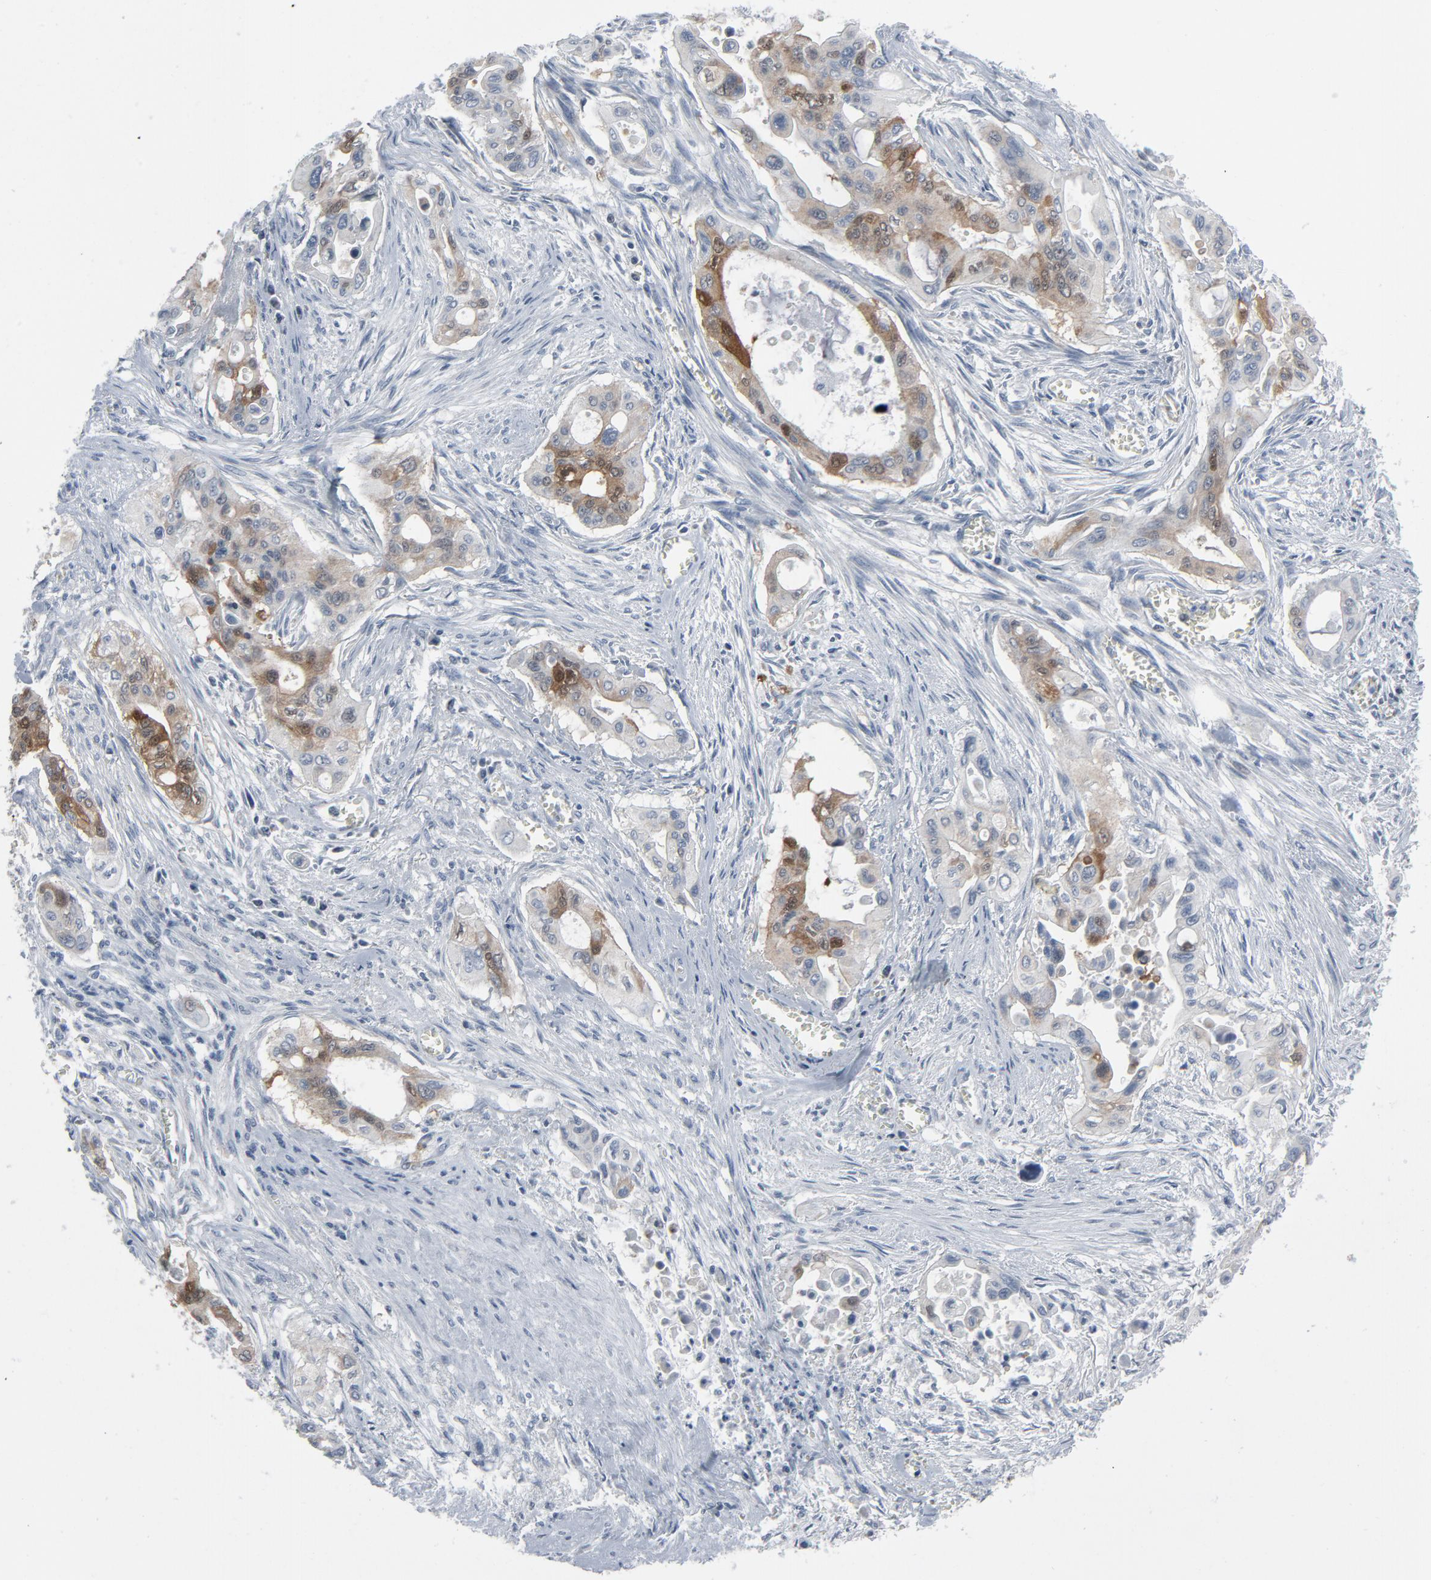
{"staining": {"intensity": "moderate", "quantity": "<25%", "location": "cytoplasmic/membranous"}, "tissue": "pancreatic cancer", "cell_type": "Tumor cells", "image_type": "cancer", "snomed": [{"axis": "morphology", "description": "Adenocarcinoma, NOS"}, {"axis": "topography", "description": "Pancreas"}], "caption": "Pancreatic adenocarcinoma was stained to show a protein in brown. There is low levels of moderate cytoplasmic/membranous positivity in approximately <25% of tumor cells.", "gene": "GPX2", "patient": {"sex": "male", "age": 77}}